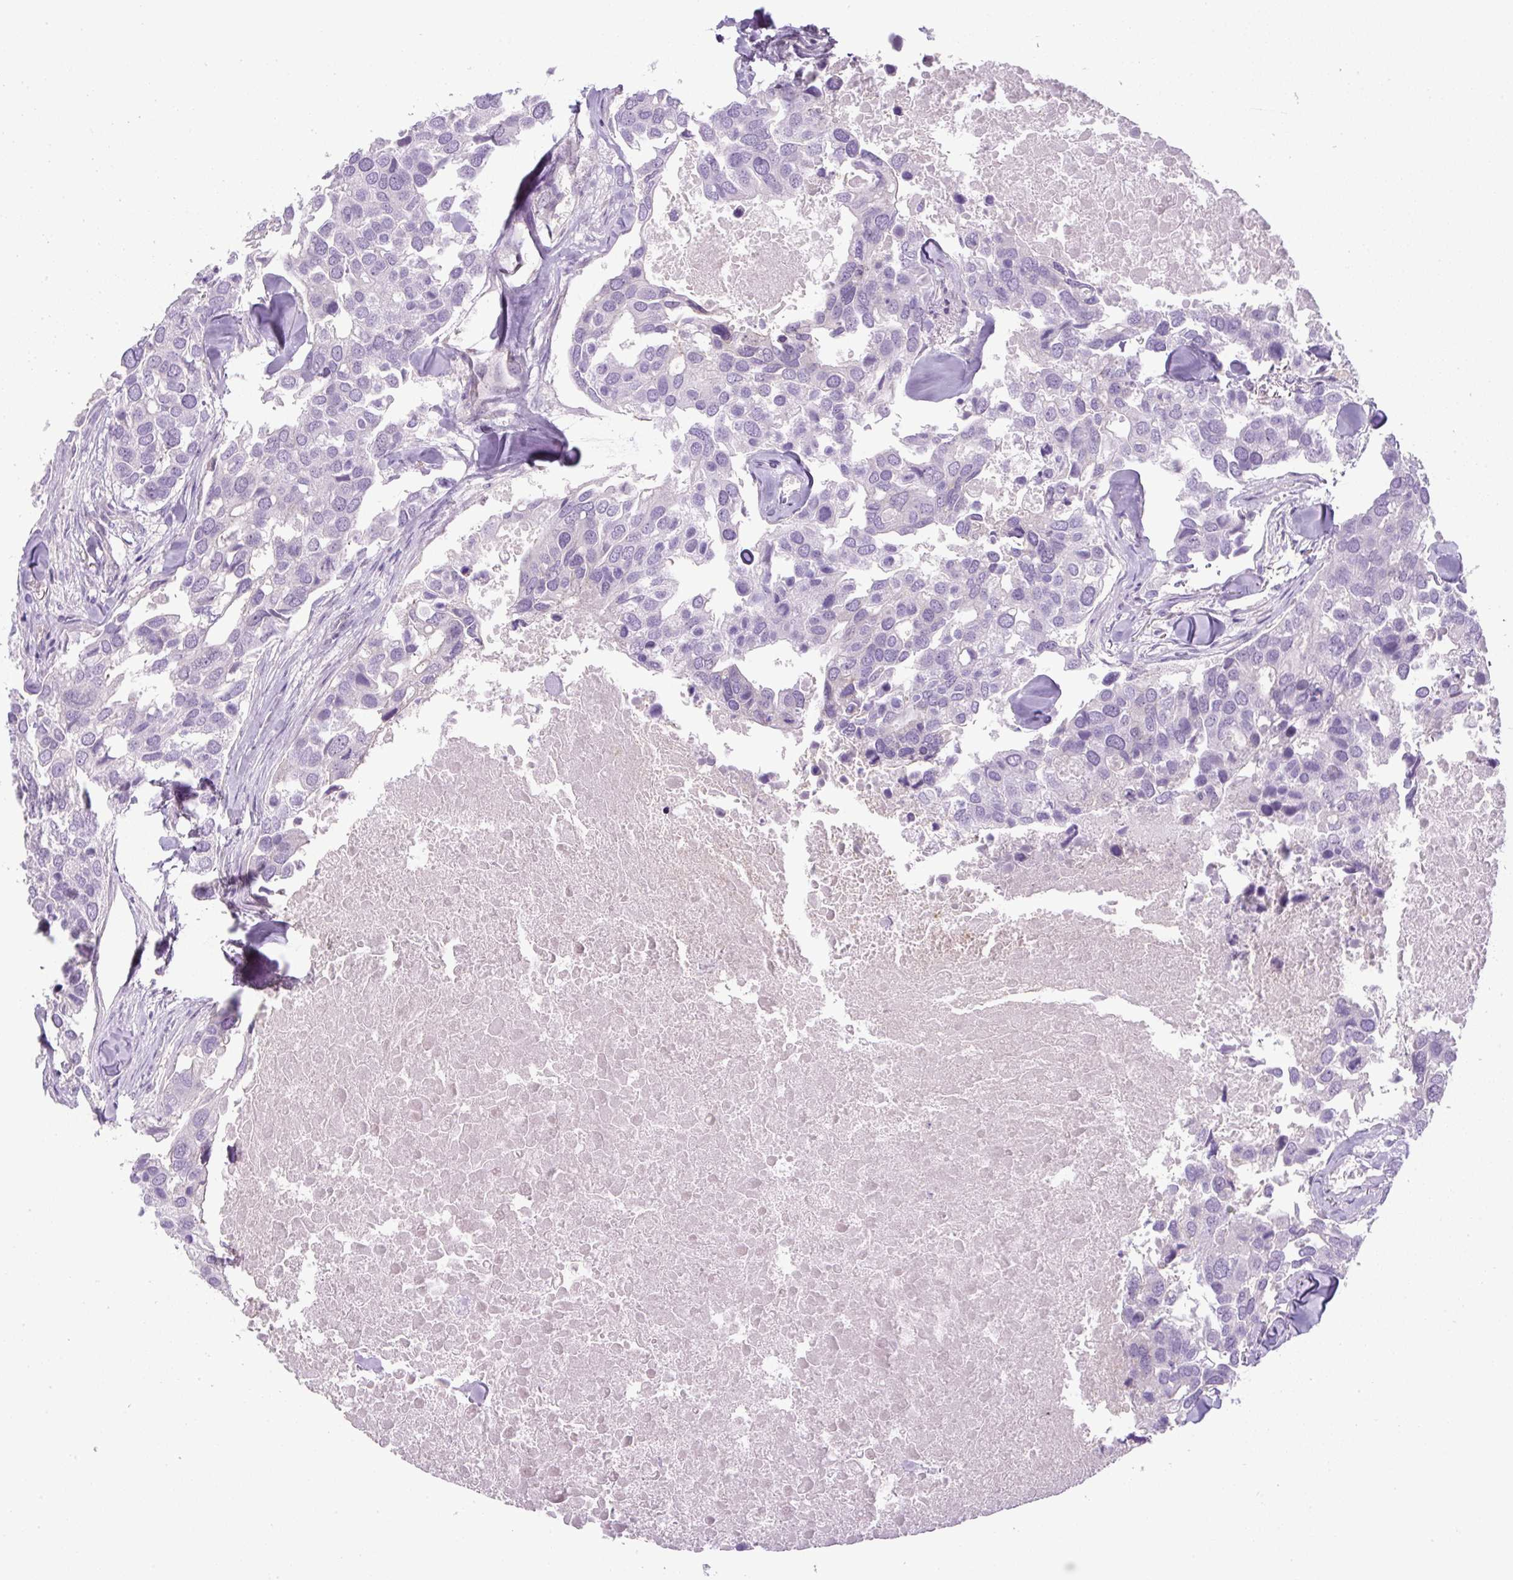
{"staining": {"intensity": "negative", "quantity": "none", "location": "none"}, "tissue": "breast cancer", "cell_type": "Tumor cells", "image_type": "cancer", "snomed": [{"axis": "morphology", "description": "Duct carcinoma"}, {"axis": "topography", "description": "Breast"}], "caption": "A high-resolution photomicrograph shows IHC staining of breast cancer, which reveals no significant positivity in tumor cells.", "gene": "ADAMTS19", "patient": {"sex": "female", "age": 83}}